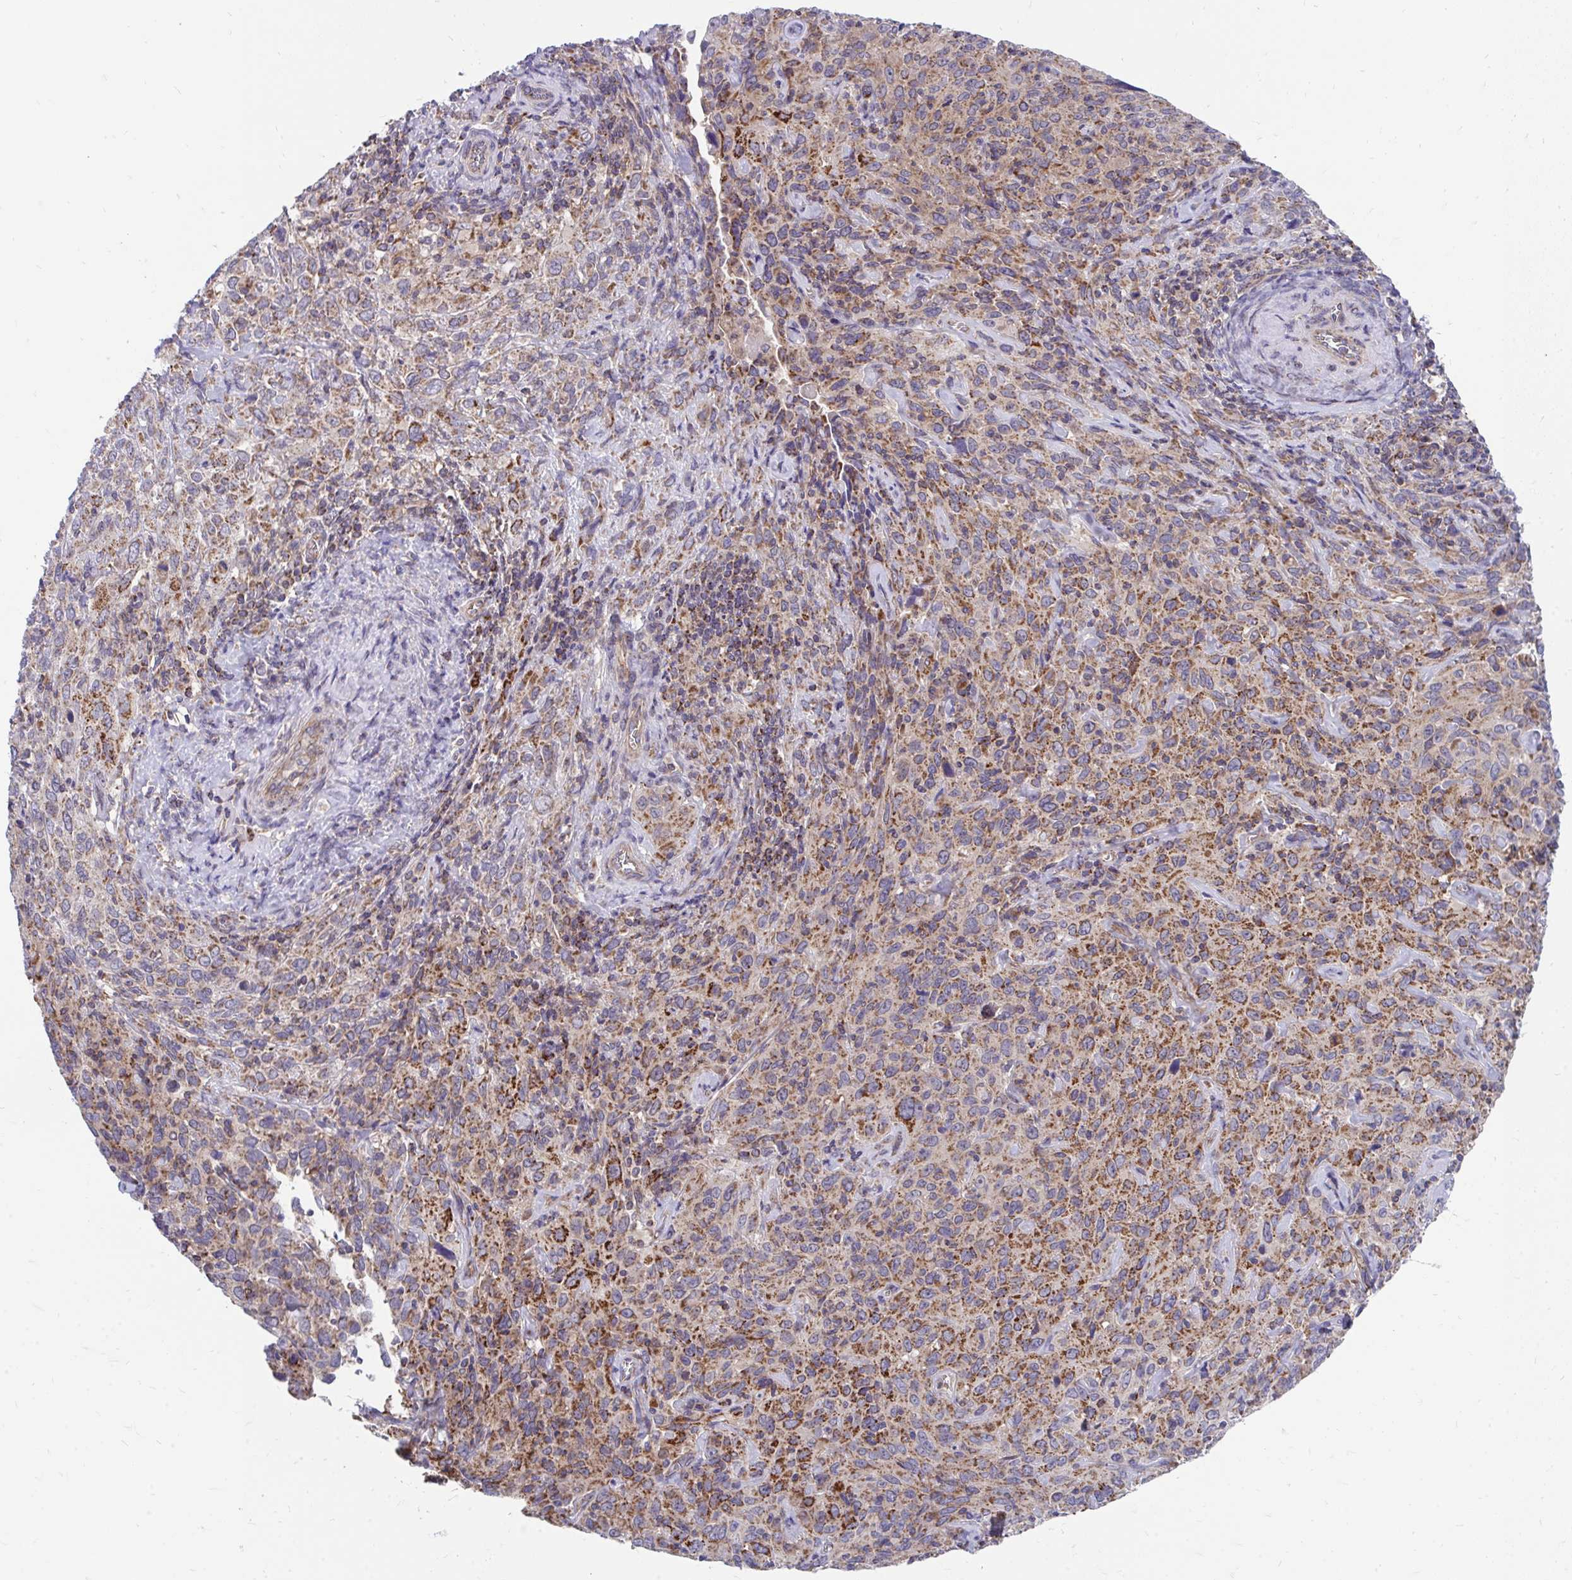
{"staining": {"intensity": "strong", "quantity": "25%-75%", "location": "cytoplasmic/membranous"}, "tissue": "cervical cancer", "cell_type": "Tumor cells", "image_type": "cancer", "snomed": [{"axis": "morphology", "description": "Normal tissue, NOS"}, {"axis": "morphology", "description": "Squamous cell carcinoma, NOS"}, {"axis": "topography", "description": "Cervix"}], "caption": "Immunohistochemical staining of human squamous cell carcinoma (cervical) shows strong cytoplasmic/membranous protein expression in approximately 25%-75% of tumor cells. Using DAB (3,3'-diaminobenzidine) (brown) and hematoxylin (blue) stains, captured at high magnification using brightfield microscopy.", "gene": "FHIP1B", "patient": {"sex": "female", "age": 51}}